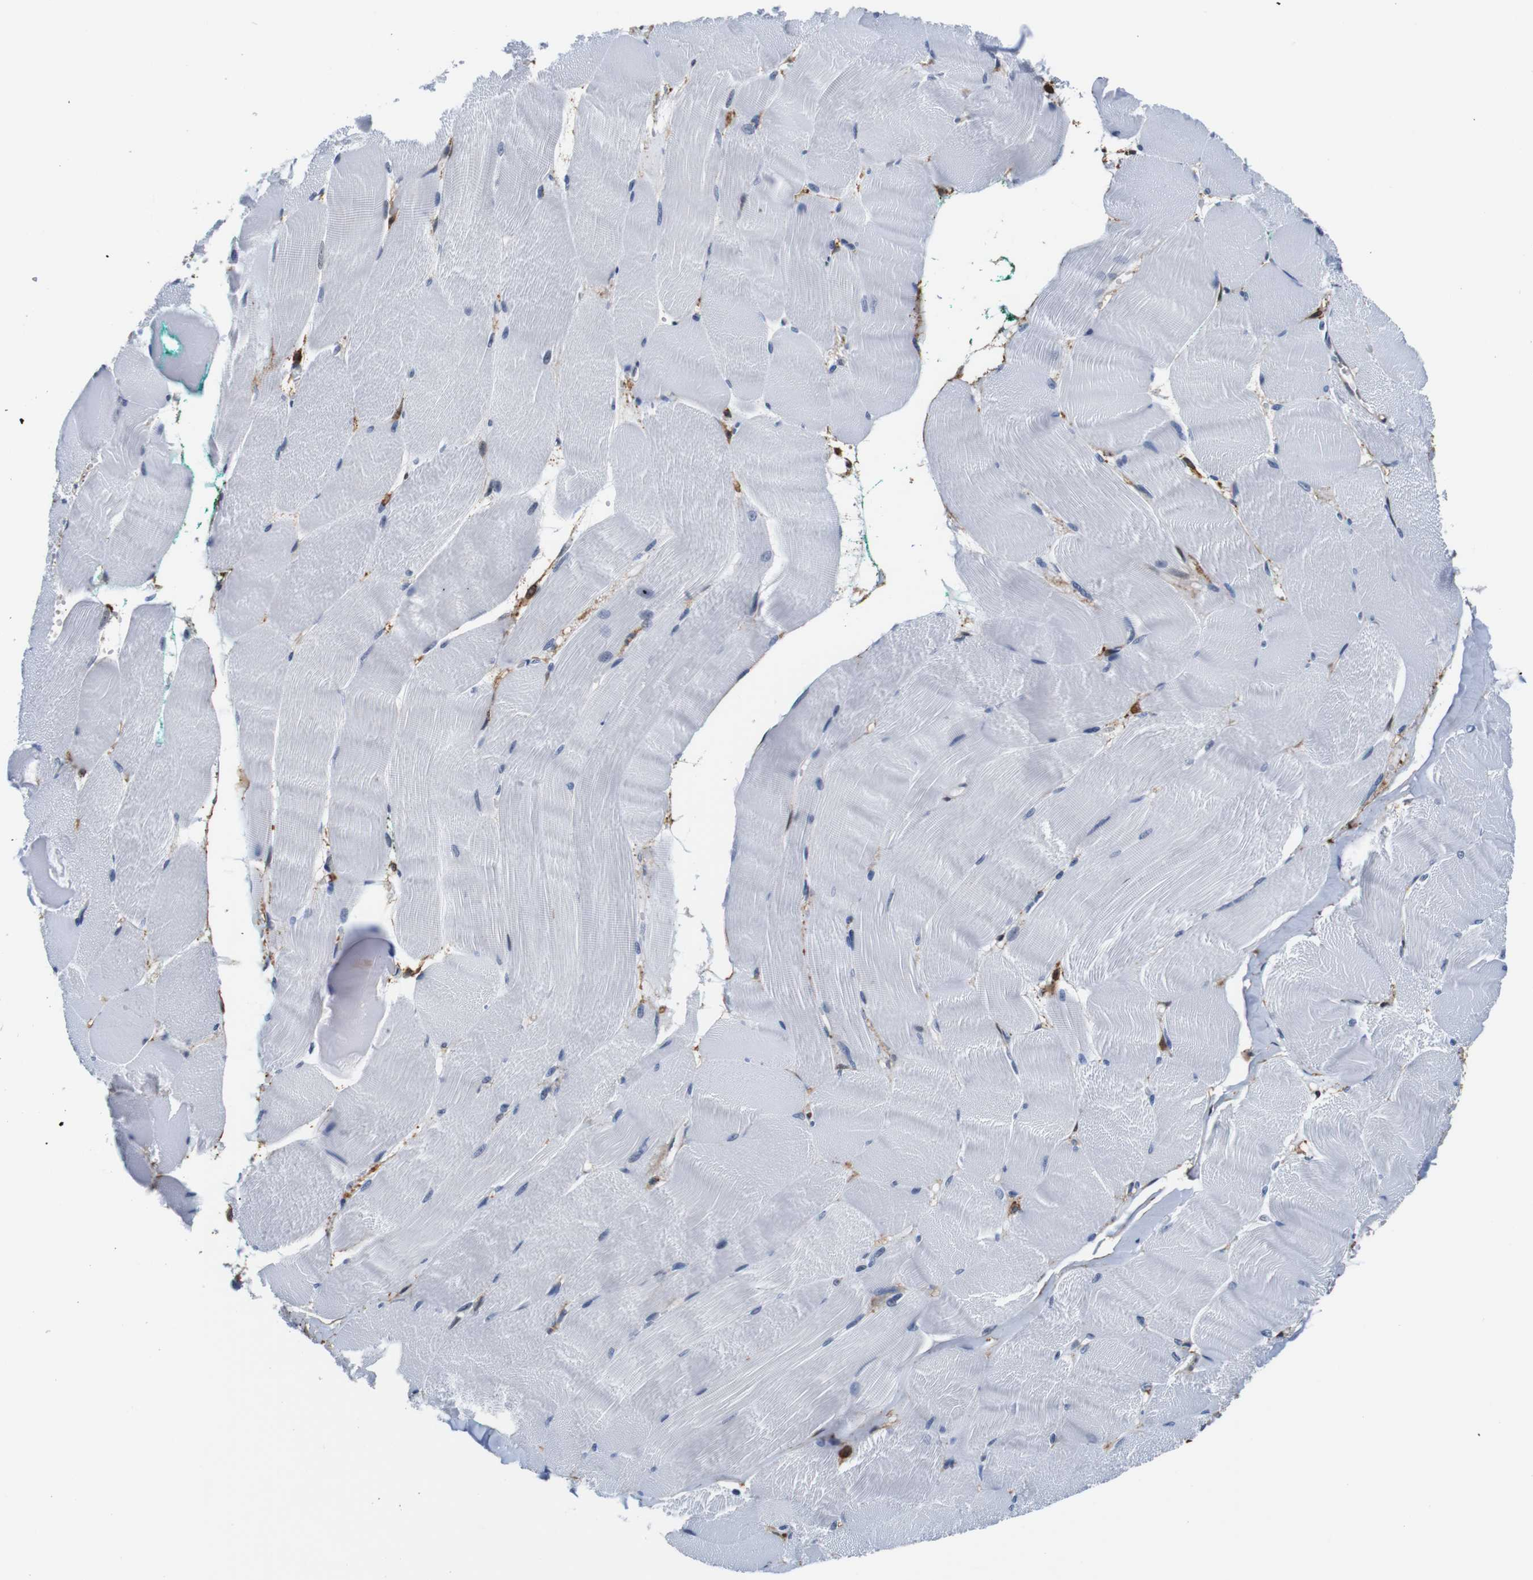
{"staining": {"intensity": "negative", "quantity": "none", "location": "none"}, "tissue": "skeletal muscle", "cell_type": "Myocytes", "image_type": "normal", "snomed": [{"axis": "morphology", "description": "Normal tissue, NOS"}, {"axis": "morphology", "description": "Squamous cell carcinoma, NOS"}, {"axis": "topography", "description": "Skeletal muscle"}], "caption": "Myocytes are negative for brown protein staining in benign skeletal muscle. Brightfield microscopy of IHC stained with DAB (3,3'-diaminobenzidine) (brown) and hematoxylin (blue), captured at high magnification.", "gene": "ANXA1", "patient": {"sex": "male", "age": 51}}